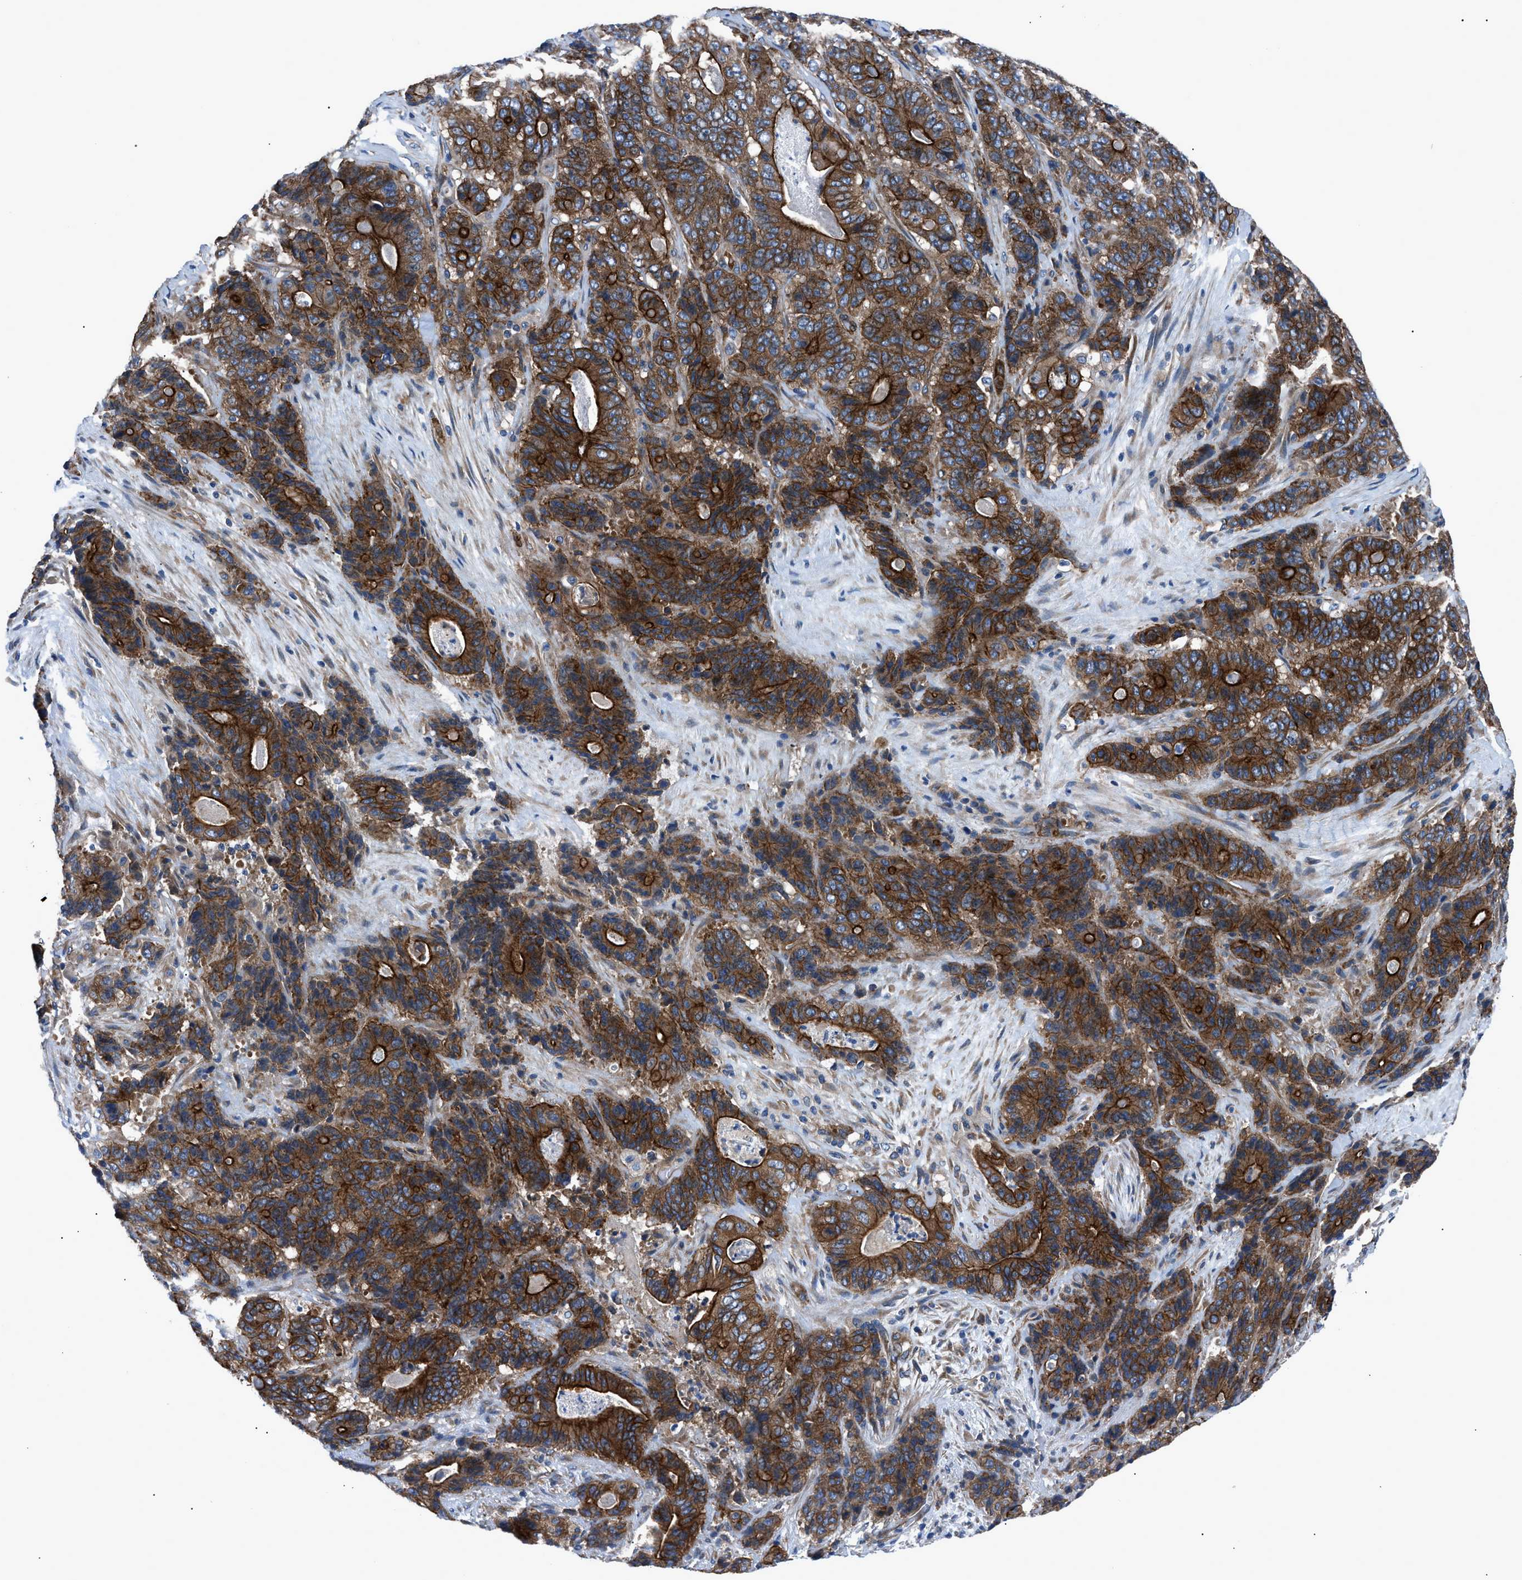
{"staining": {"intensity": "strong", "quantity": ">75%", "location": "cytoplasmic/membranous"}, "tissue": "stomach cancer", "cell_type": "Tumor cells", "image_type": "cancer", "snomed": [{"axis": "morphology", "description": "Adenocarcinoma, NOS"}, {"axis": "topography", "description": "Stomach"}], "caption": "Immunohistochemistry (IHC) (DAB (3,3'-diaminobenzidine)) staining of human stomach cancer shows strong cytoplasmic/membranous protein staining in approximately >75% of tumor cells. Using DAB (3,3'-diaminobenzidine) (brown) and hematoxylin (blue) stains, captured at high magnification using brightfield microscopy.", "gene": "TRIP4", "patient": {"sex": "female", "age": 73}}